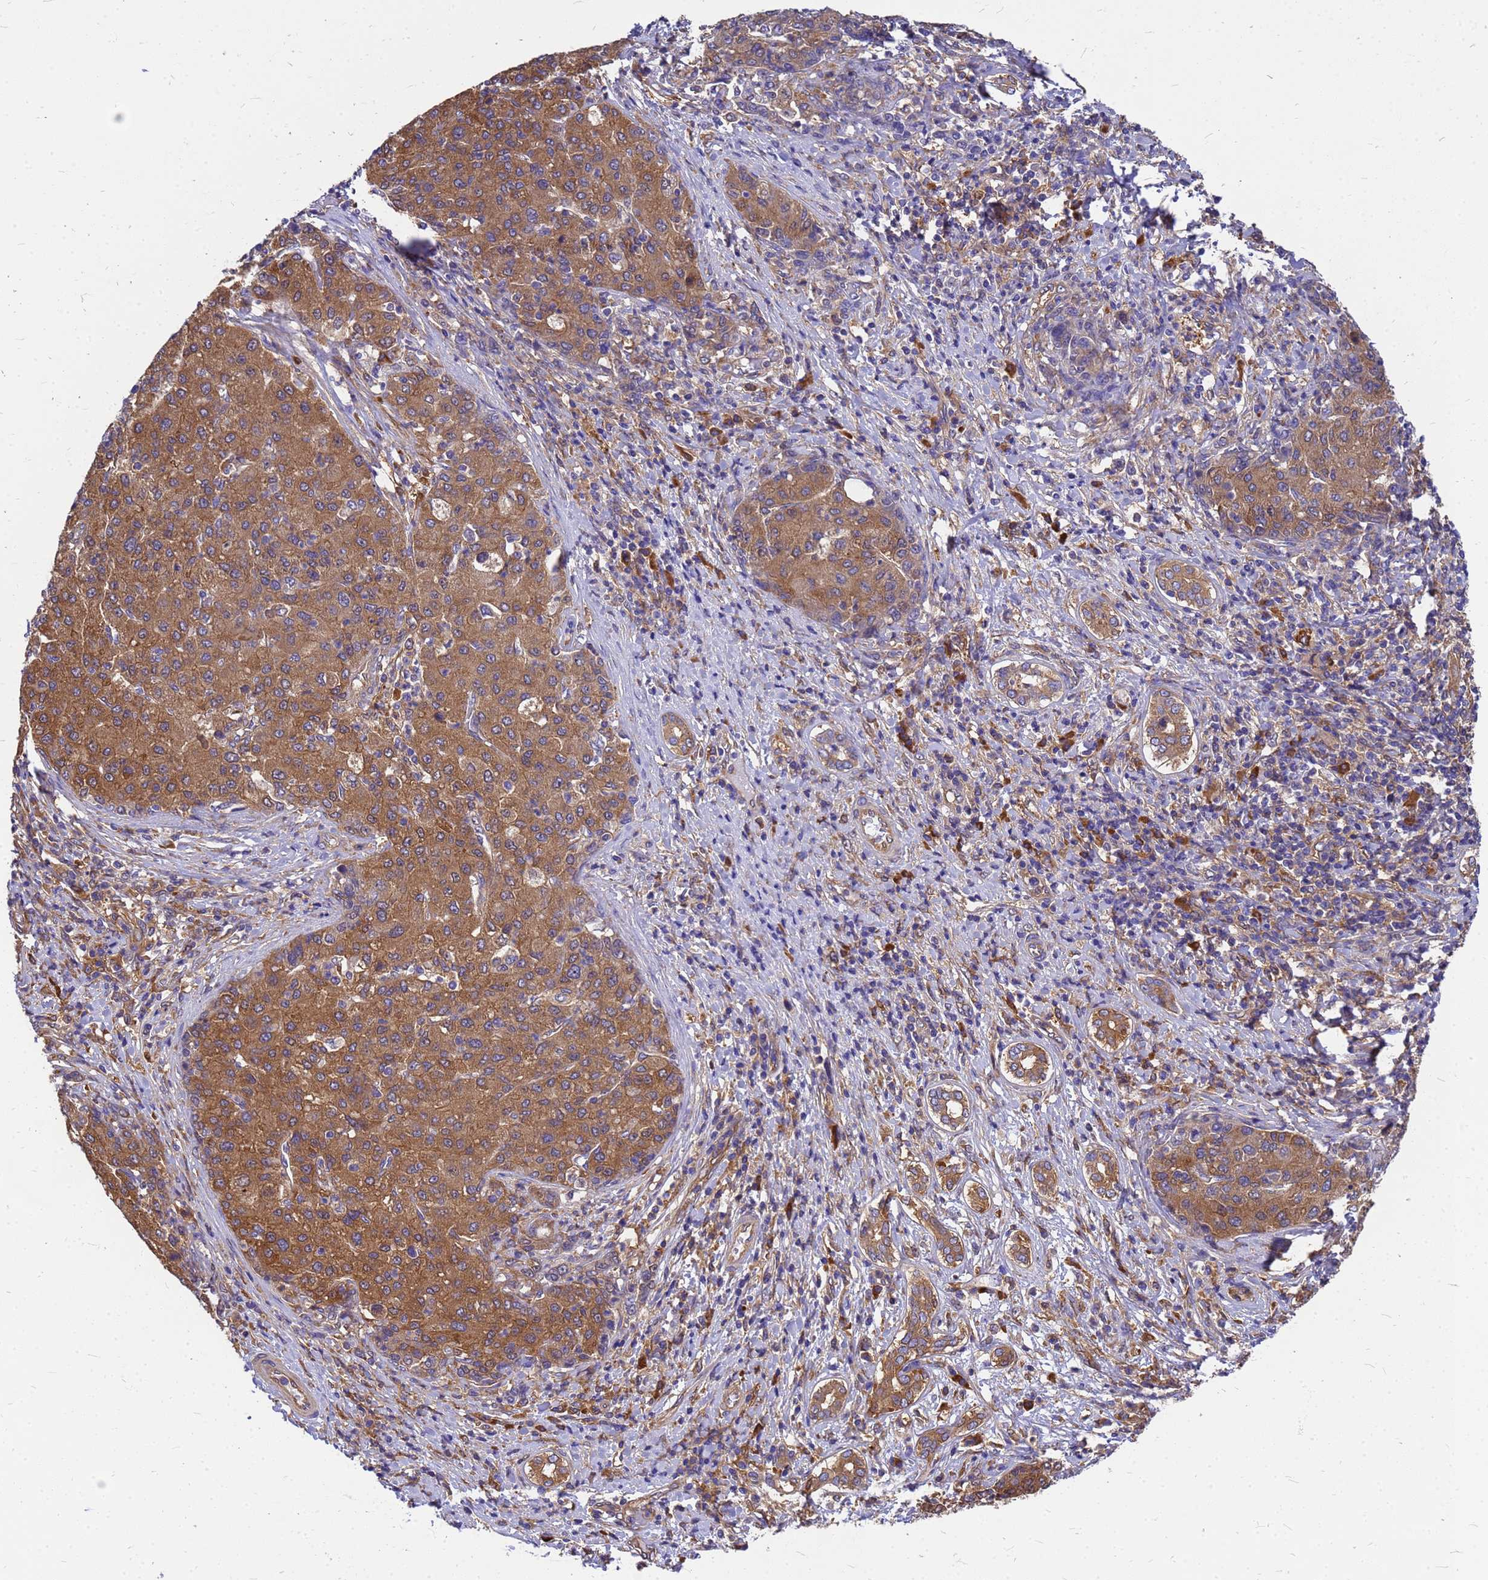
{"staining": {"intensity": "moderate", "quantity": ">75%", "location": "cytoplasmic/membranous"}, "tissue": "liver cancer", "cell_type": "Tumor cells", "image_type": "cancer", "snomed": [{"axis": "morphology", "description": "Carcinoma, Hepatocellular, NOS"}, {"axis": "topography", "description": "Liver"}], "caption": "Tumor cells exhibit medium levels of moderate cytoplasmic/membranous expression in about >75% of cells in liver cancer.", "gene": "GID4", "patient": {"sex": "male", "age": 65}}